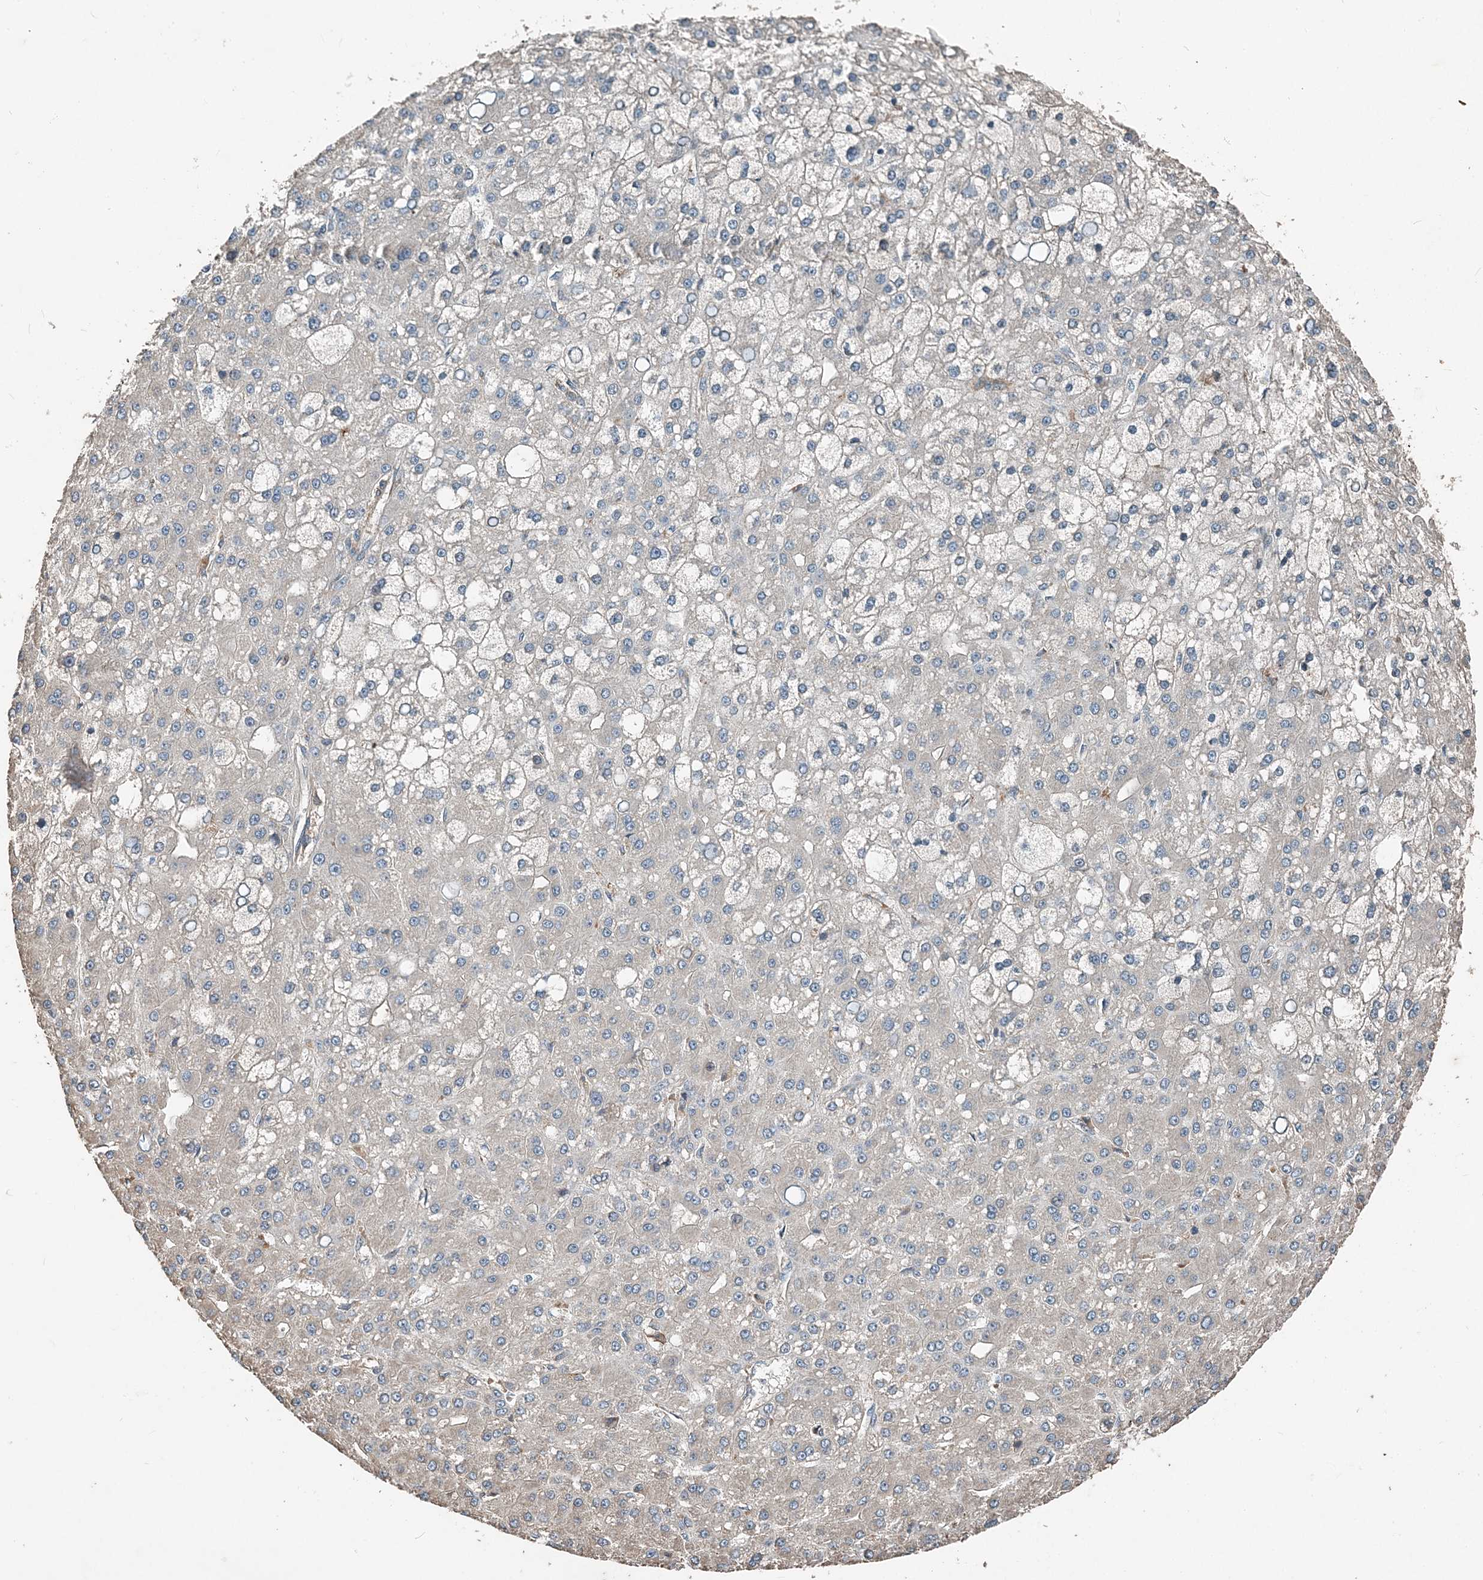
{"staining": {"intensity": "negative", "quantity": "none", "location": "none"}, "tissue": "liver cancer", "cell_type": "Tumor cells", "image_type": "cancer", "snomed": [{"axis": "morphology", "description": "Carcinoma, Hepatocellular, NOS"}, {"axis": "topography", "description": "Liver"}], "caption": "Tumor cells are negative for brown protein staining in liver cancer.", "gene": "SMPD3", "patient": {"sex": "male", "age": 67}}